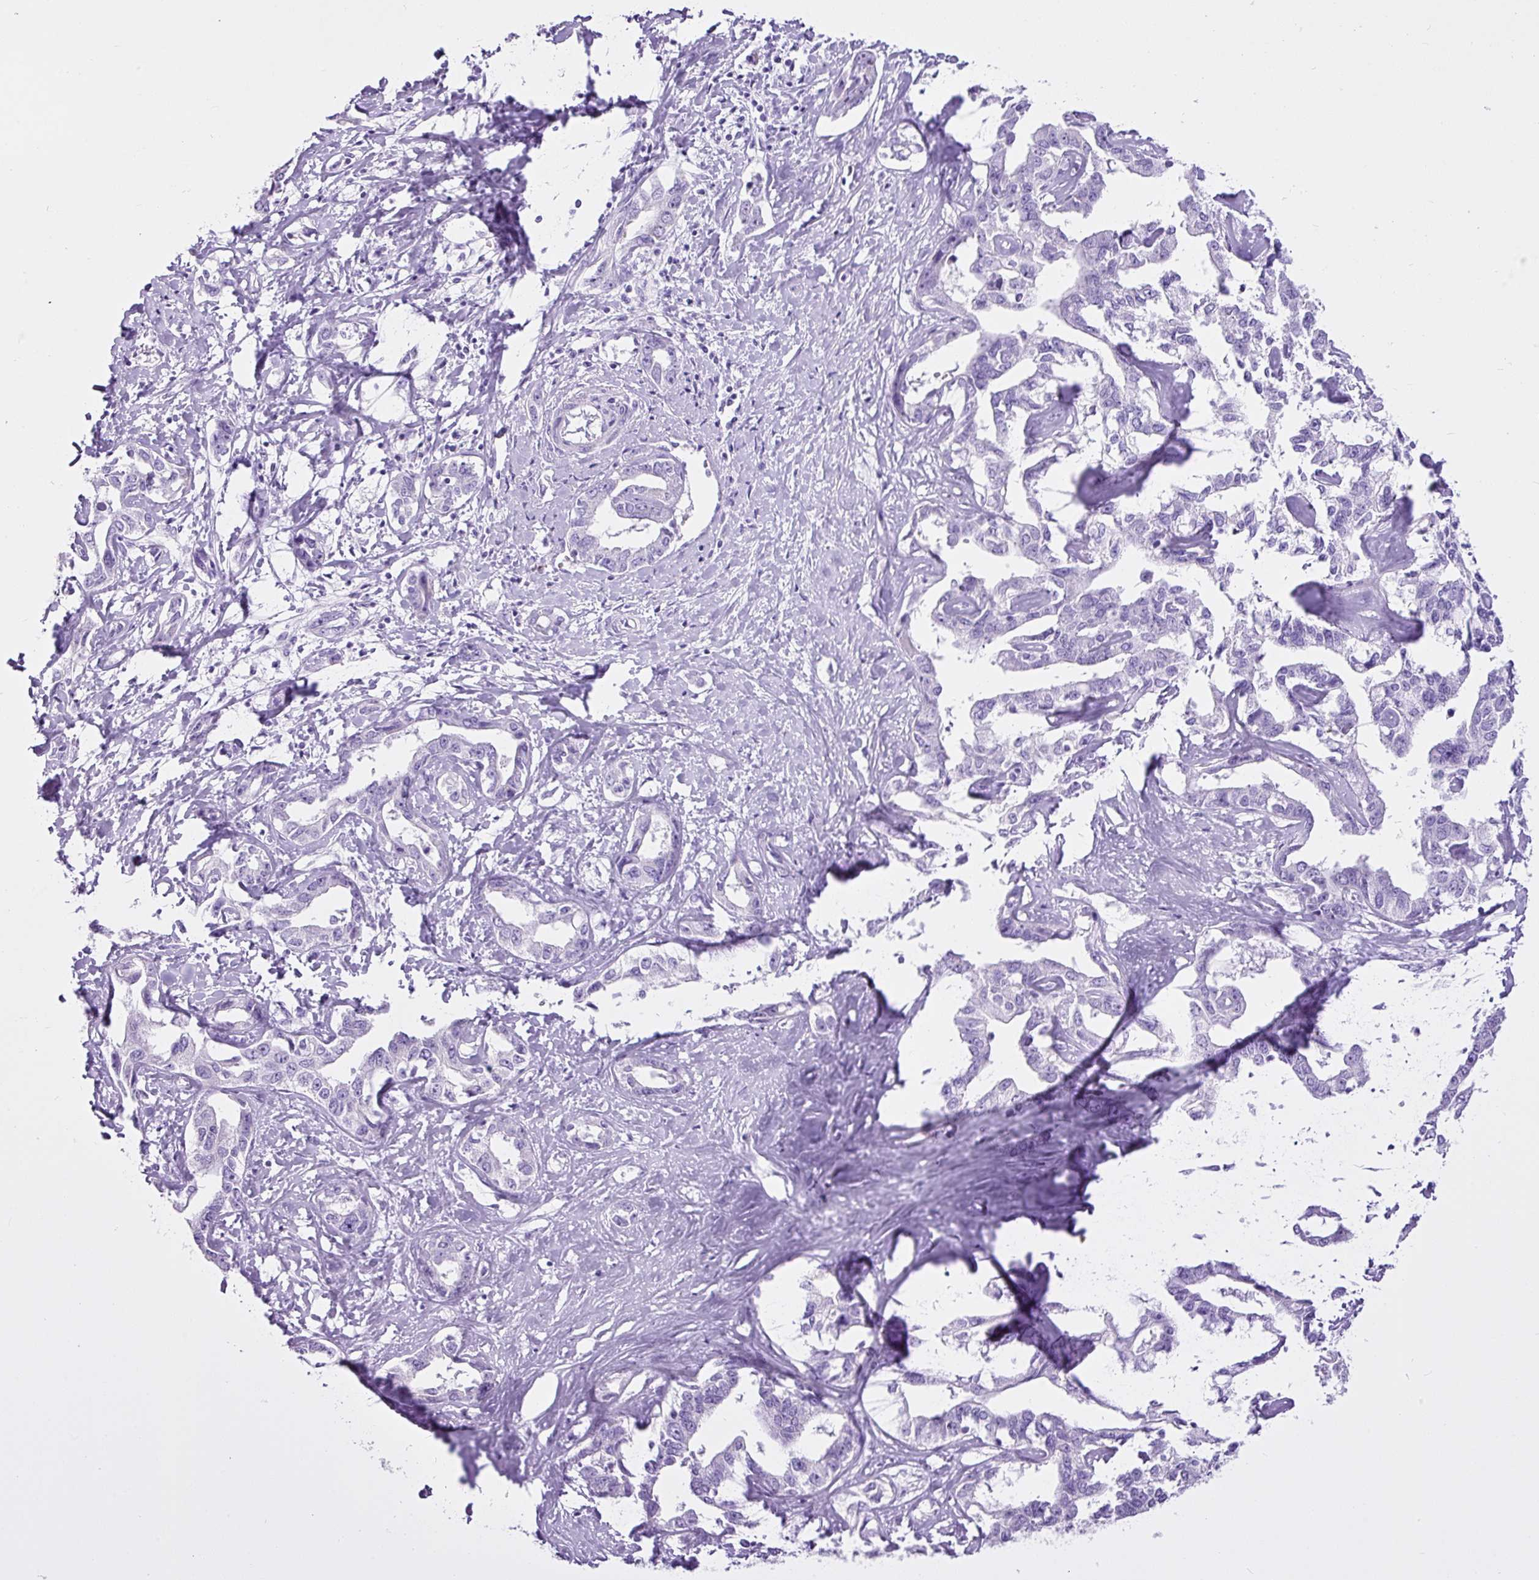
{"staining": {"intensity": "negative", "quantity": "none", "location": "none"}, "tissue": "liver cancer", "cell_type": "Tumor cells", "image_type": "cancer", "snomed": [{"axis": "morphology", "description": "Cholangiocarcinoma"}, {"axis": "topography", "description": "Liver"}], "caption": "Histopathology image shows no significant protein expression in tumor cells of liver cancer.", "gene": "LILRB4", "patient": {"sex": "male", "age": 59}}